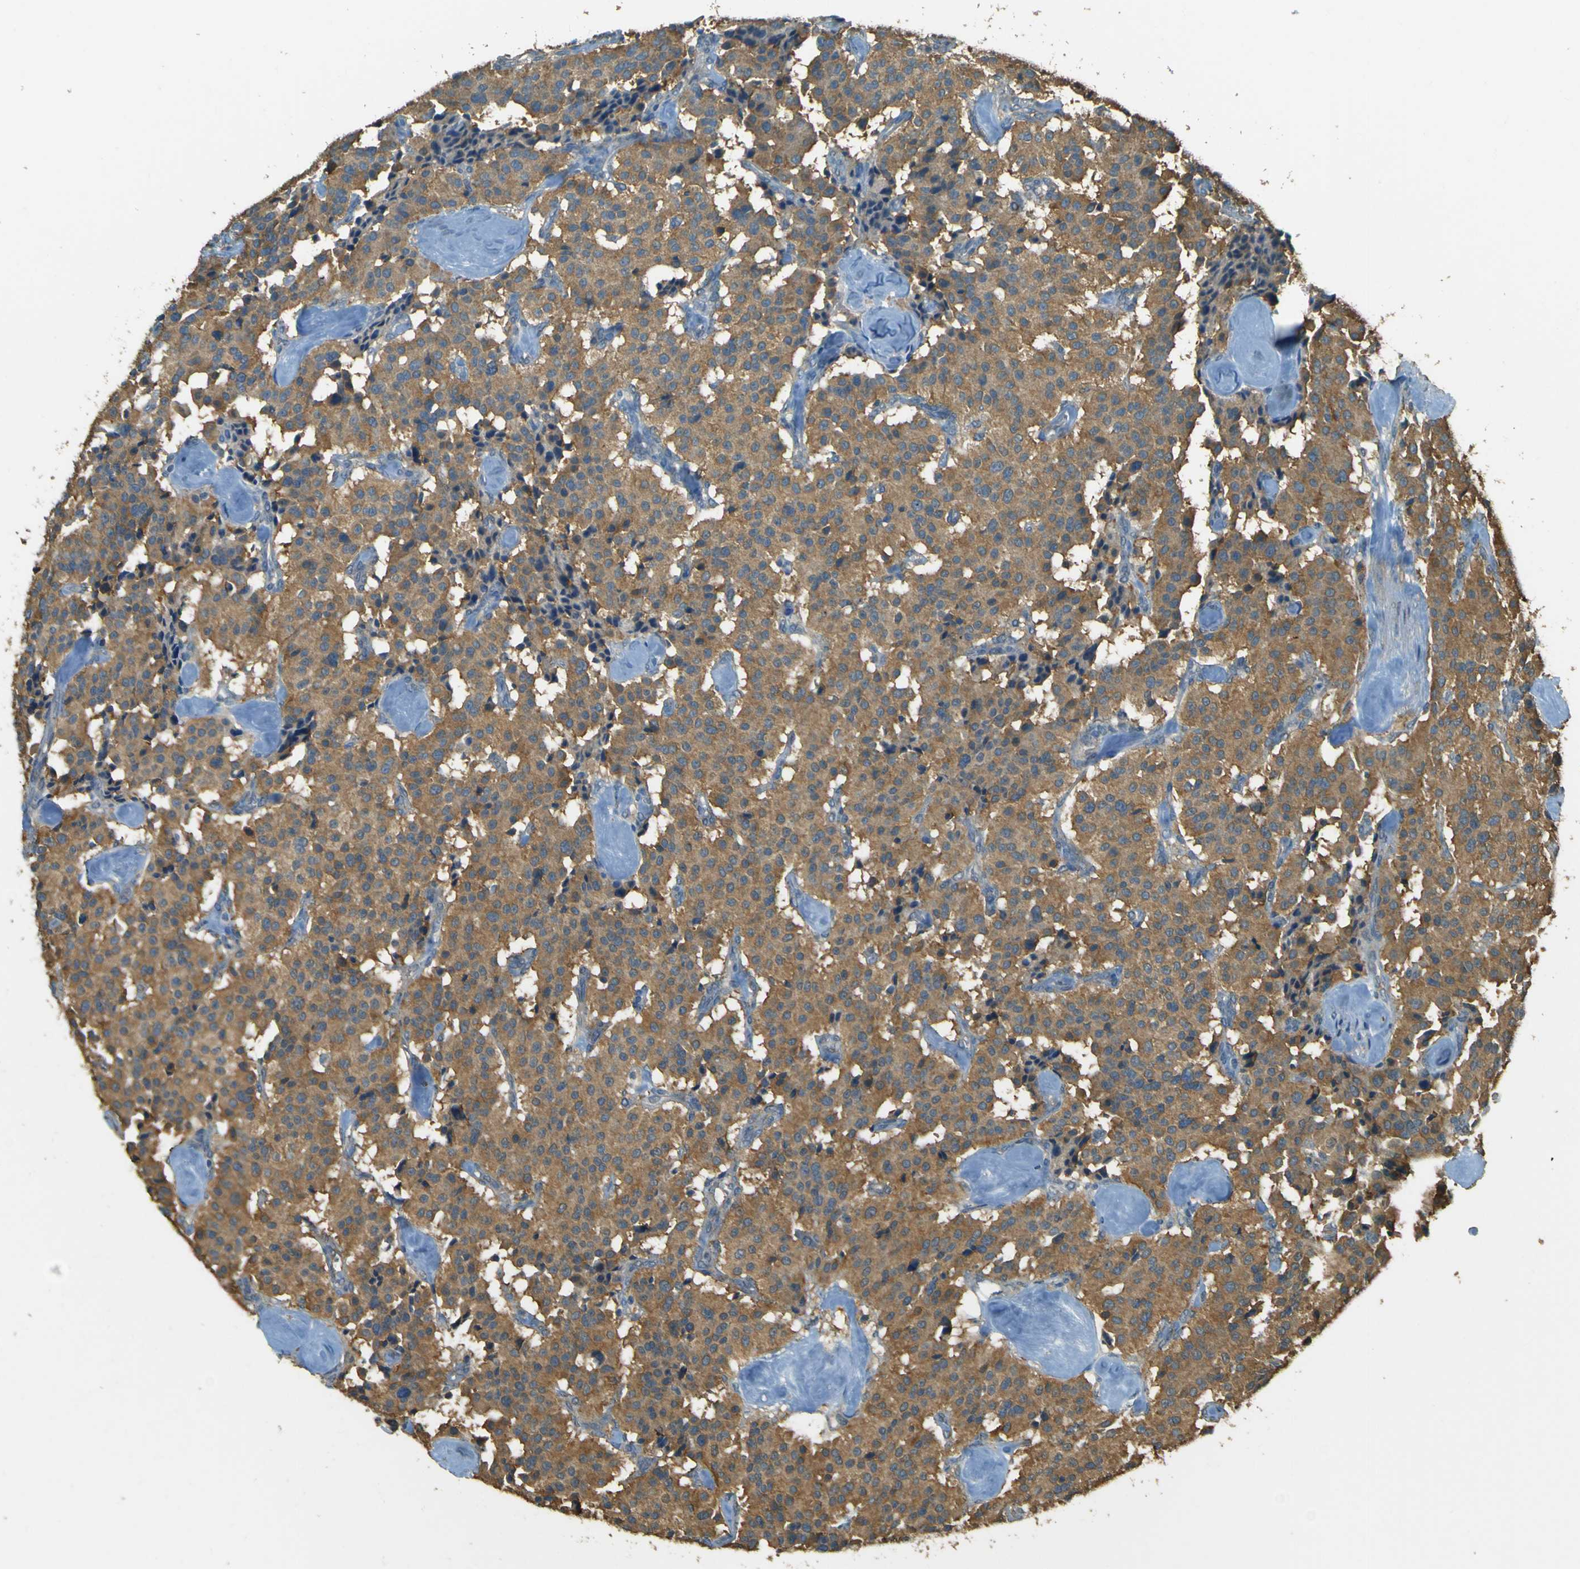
{"staining": {"intensity": "moderate", "quantity": ">75%", "location": "cytoplasmic/membranous"}, "tissue": "carcinoid", "cell_type": "Tumor cells", "image_type": "cancer", "snomed": [{"axis": "morphology", "description": "Carcinoid, malignant, NOS"}, {"axis": "topography", "description": "Lung"}], "caption": "A histopathology image of carcinoid stained for a protein exhibits moderate cytoplasmic/membranous brown staining in tumor cells. (DAB IHC with brightfield microscopy, high magnification).", "gene": "GOLGA1", "patient": {"sex": "male", "age": 30}}